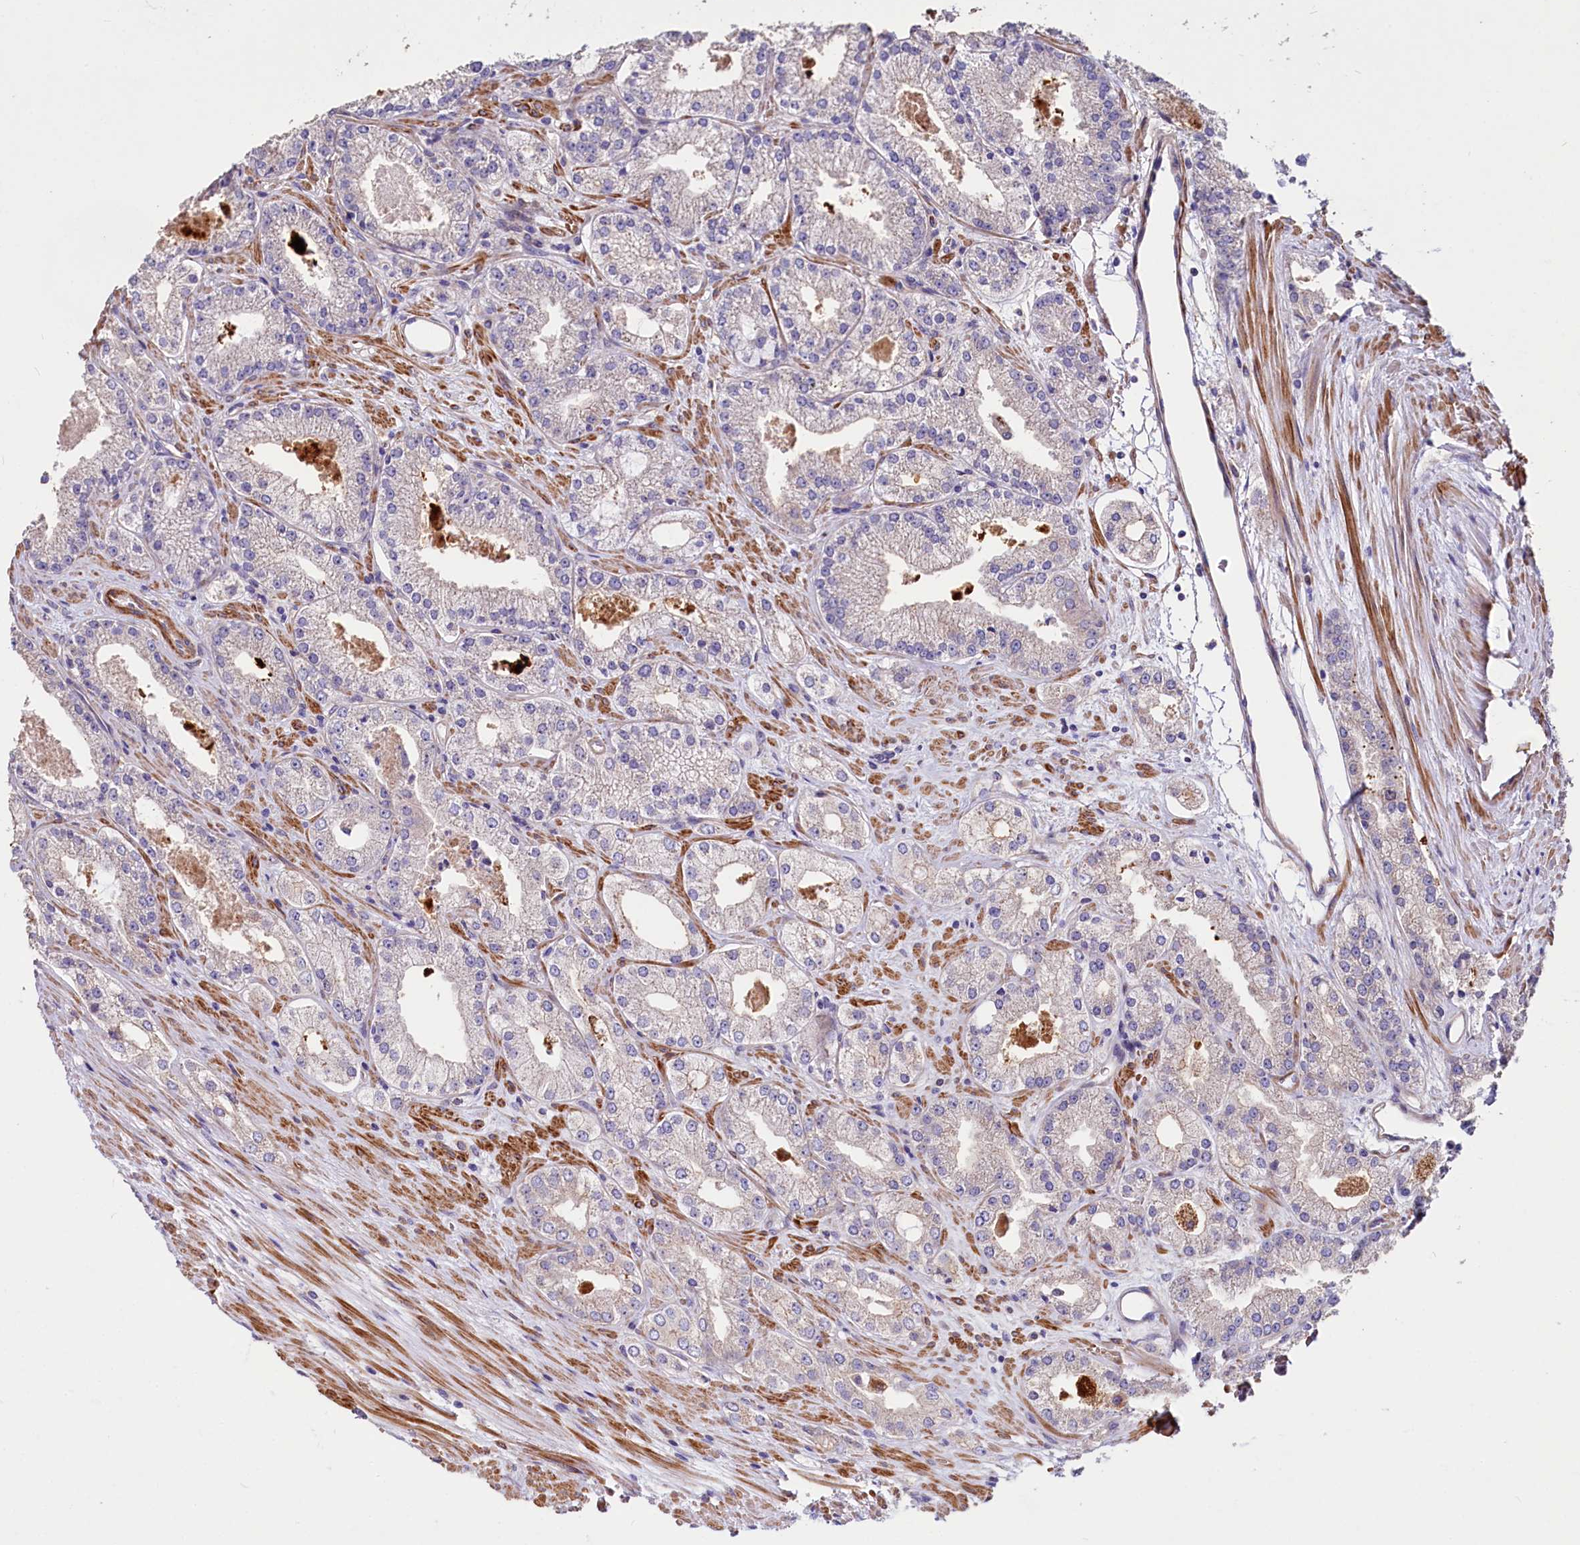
{"staining": {"intensity": "negative", "quantity": "none", "location": "none"}, "tissue": "prostate cancer", "cell_type": "Tumor cells", "image_type": "cancer", "snomed": [{"axis": "morphology", "description": "Adenocarcinoma, Low grade"}, {"axis": "topography", "description": "Prostate"}], "caption": "This is a histopathology image of immunohistochemistry (IHC) staining of prostate cancer (adenocarcinoma (low-grade)), which shows no expression in tumor cells.", "gene": "WNT8A", "patient": {"sex": "male", "age": 69}}